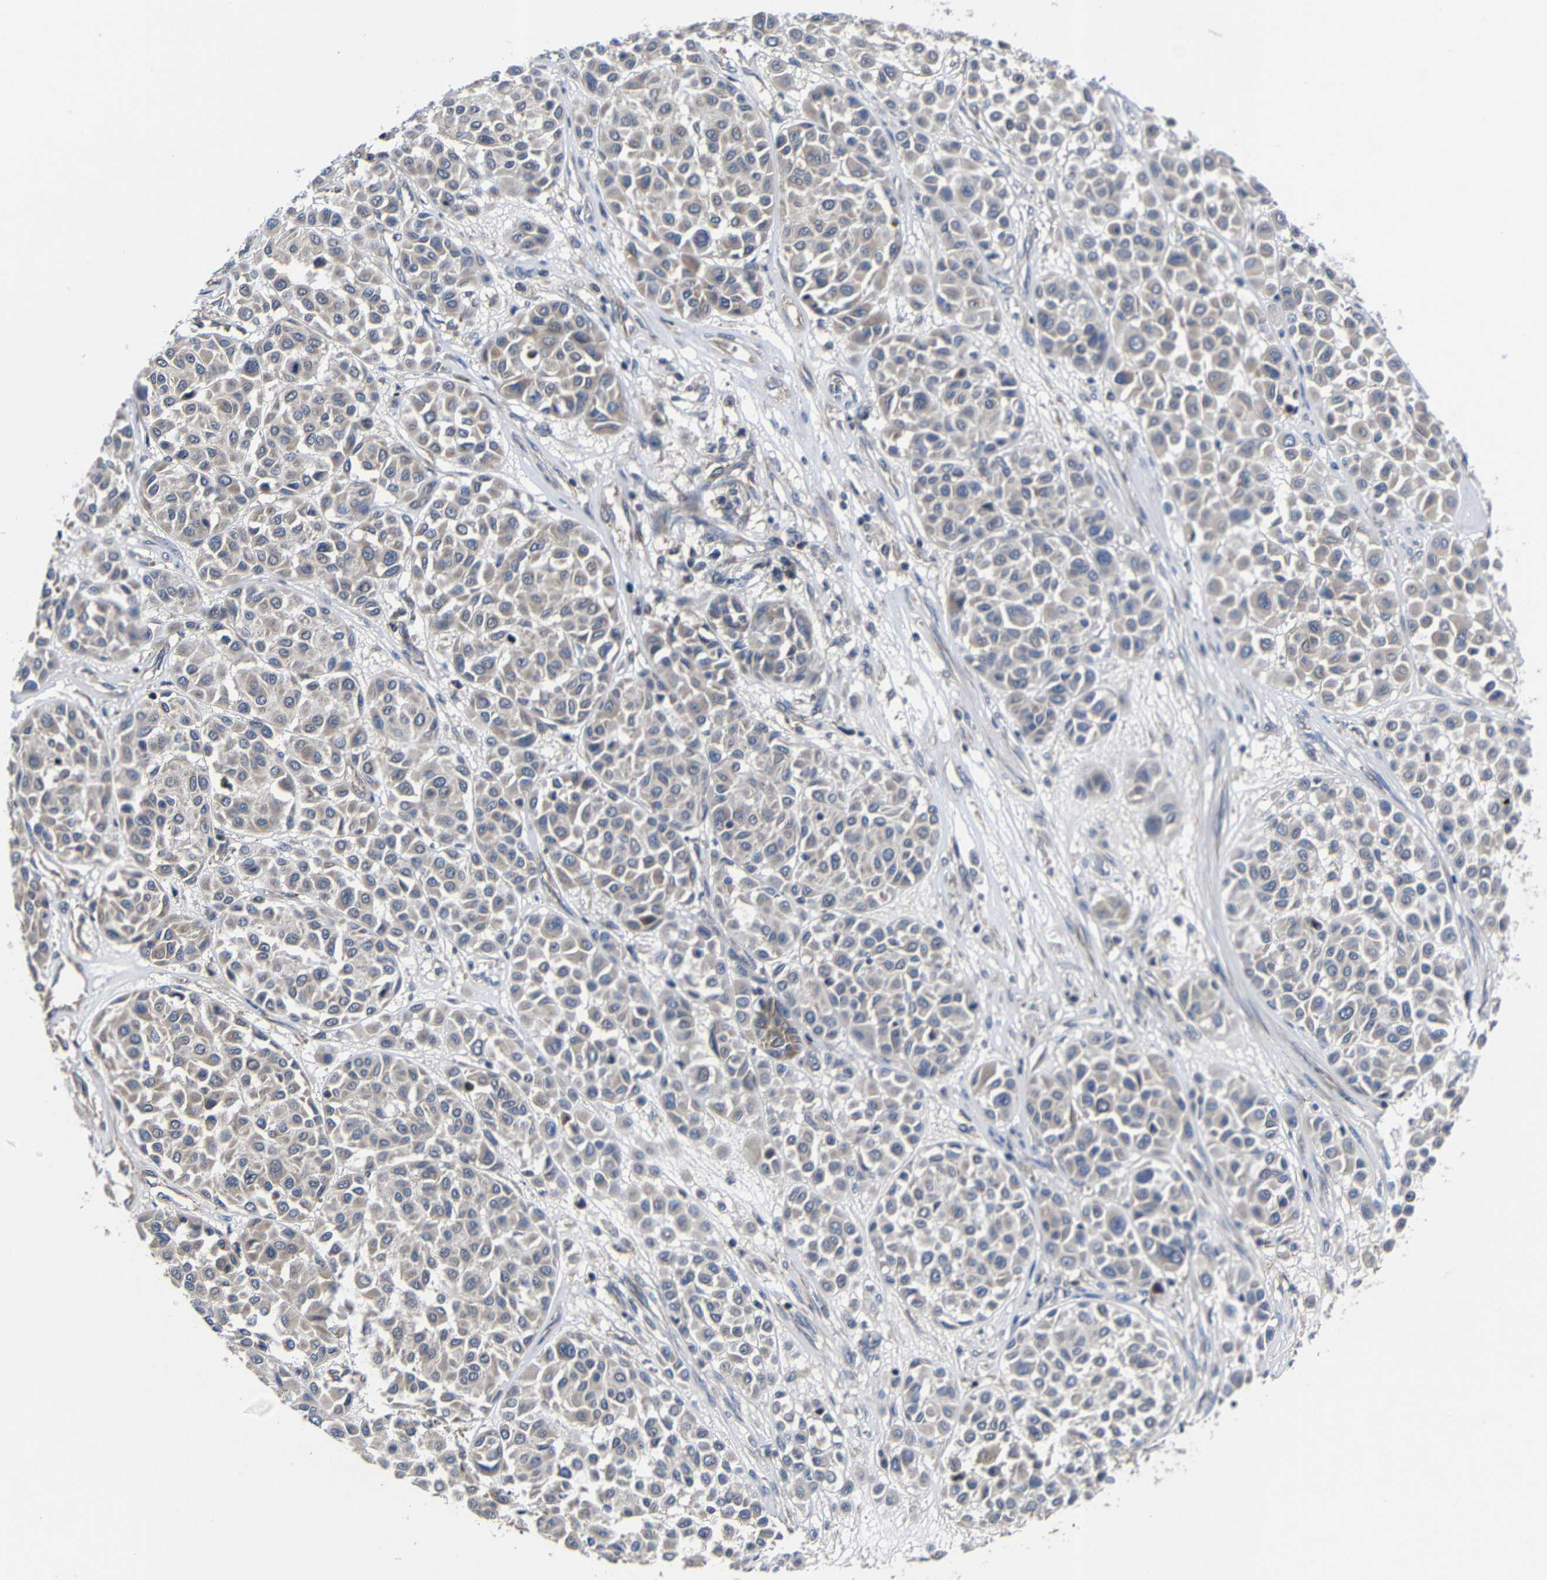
{"staining": {"intensity": "weak", "quantity": "25%-75%", "location": "cytoplasmic/membranous"}, "tissue": "melanoma", "cell_type": "Tumor cells", "image_type": "cancer", "snomed": [{"axis": "morphology", "description": "Malignant melanoma, Metastatic site"}, {"axis": "topography", "description": "Soft tissue"}], "caption": "Weak cytoplasmic/membranous protein expression is seen in about 25%-75% of tumor cells in malignant melanoma (metastatic site).", "gene": "LPAR5", "patient": {"sex": "male", "age": 41}}